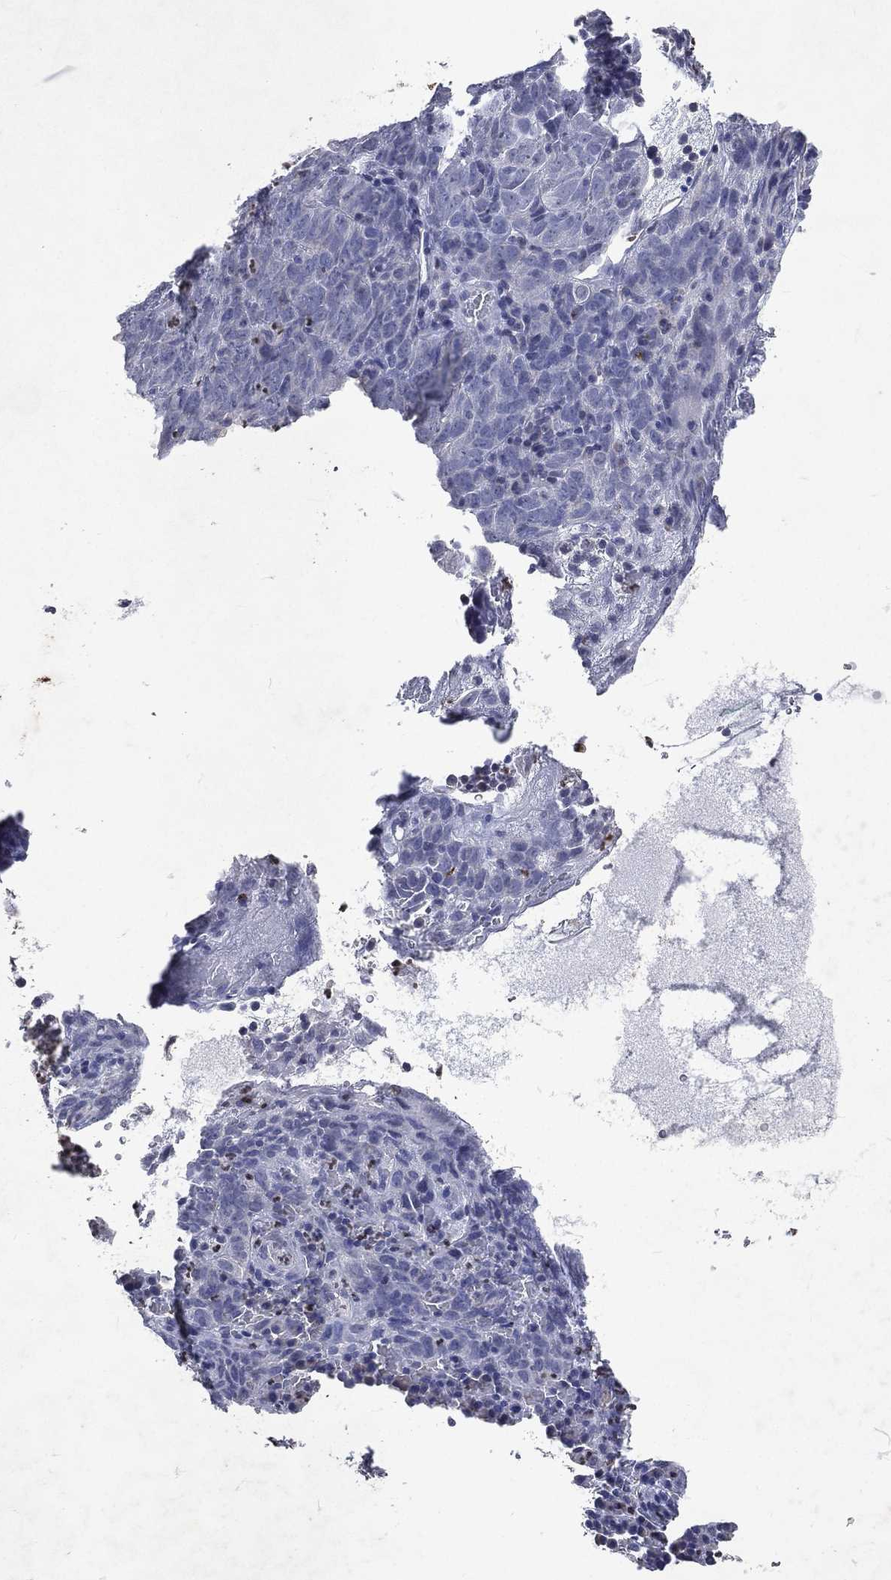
{"staining": {"intensity": "negative", "quantity": "none", "location": "none"}, "tissue": "skin cancer", "cell_type": "Tumor cells", "image_type": "cancer", "snomed": [{"axis": "morphology", "description": "Squamous cell carcinoma, NOS"}, {"axis": "topography", "description": "Skin"}, {"axis": "topography", "description": "Anal"}], "caption": "Tumor cells show no significant protein staining in skin cancer (squamous cell carcinoma).", "gene": "SLC34A2", "patient": {"sex": "female", "age": 51}}